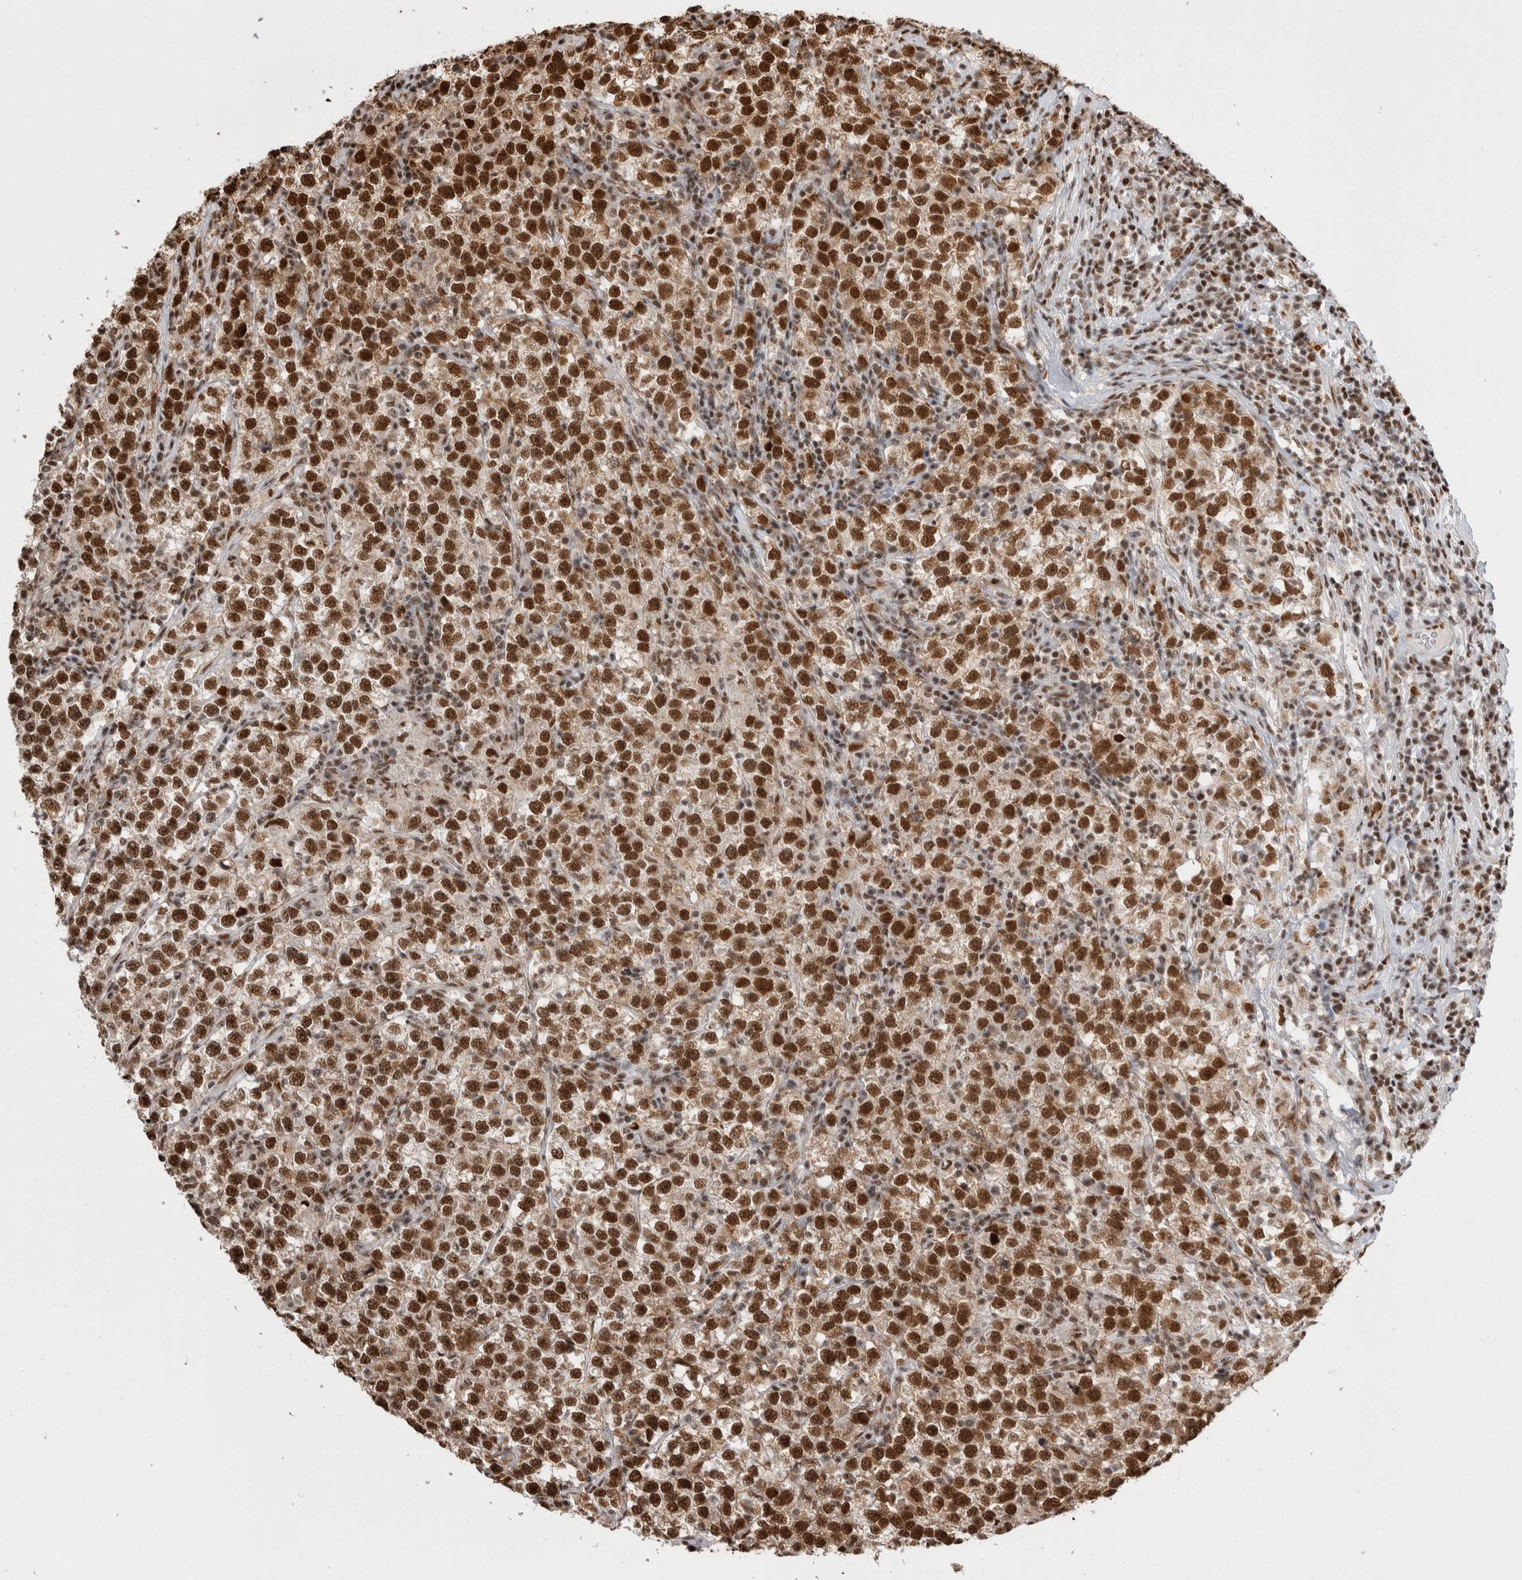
{"staining": {"intensity": "strong", "quantity": ">75%", "location": "nuclear"}, "tissue": "testis cancer", "cell_type": "Tumor cells", "image_type": "cancer", "snomed": [{"axis": "morphology", "description": "Normal tissue, NOS"}, {"axis": "morphology", "description": "Seminoma, NOS"}, {"axis": "topography", "description": "Testis"}], "caption": "A photomicrograph showing strong nuclear expression in about >75% of tumor cells in testis cancer, as visualized by brown immunohistochemical staining.", "gene": "EYA2", "patient": {"sex": "male", "age": 43}}